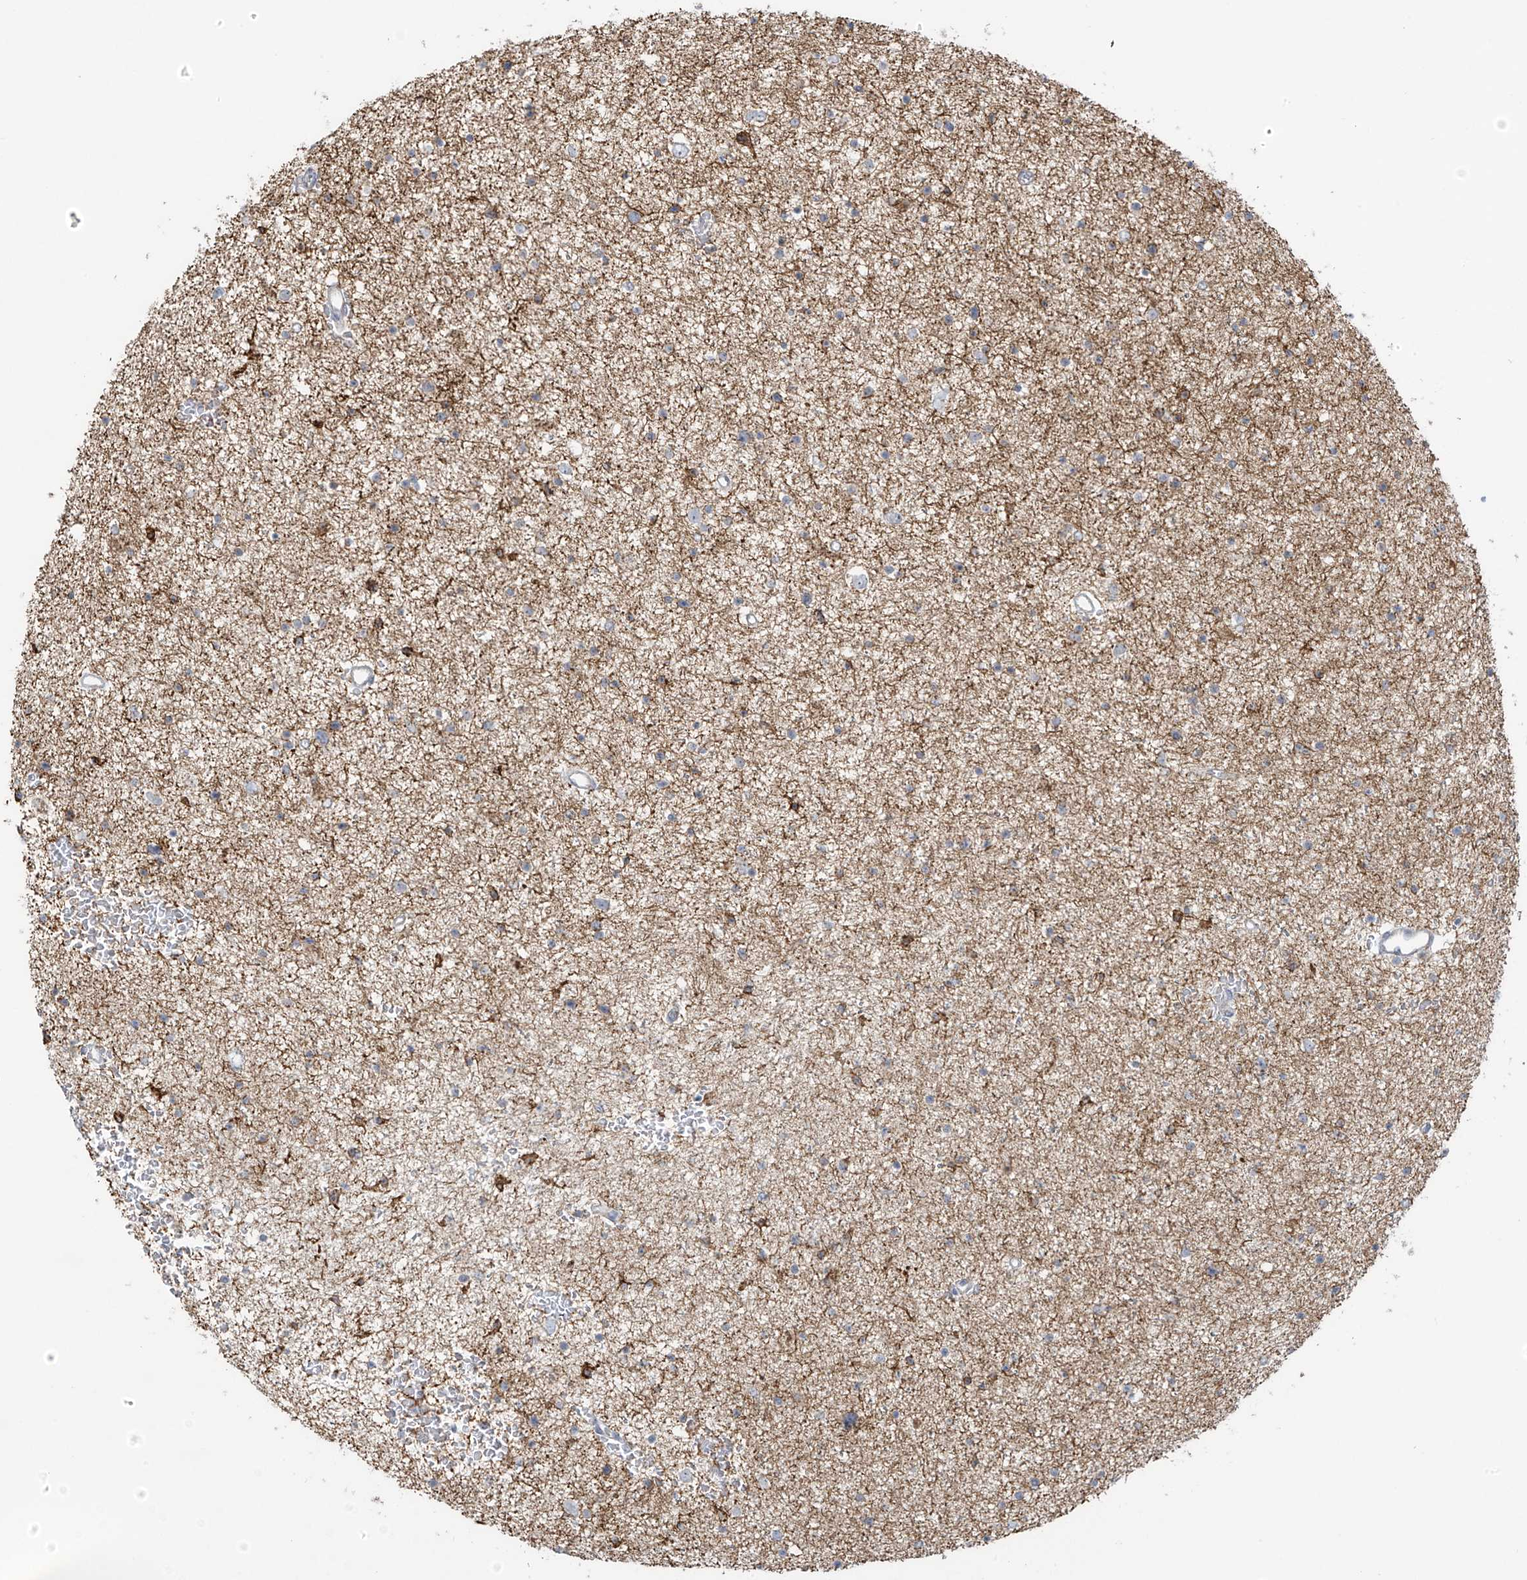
{"staining": {"intensity": "negative", "quantity": "none", "location": "none"}, "tissue": "glioma", "cell_type": "Tumor cells", "image_type": "cancer", "snomed": [{"axis": "morphology", "description": "Glioma, malignant, Low grade"}, {"axis": "topography", "description": "Cerebral cortex"}], "caption": "There is no significant positivity in tumor cells of glioma.", "gene": "HDDC2", "patient": {"sex": "female", "age": 39}}